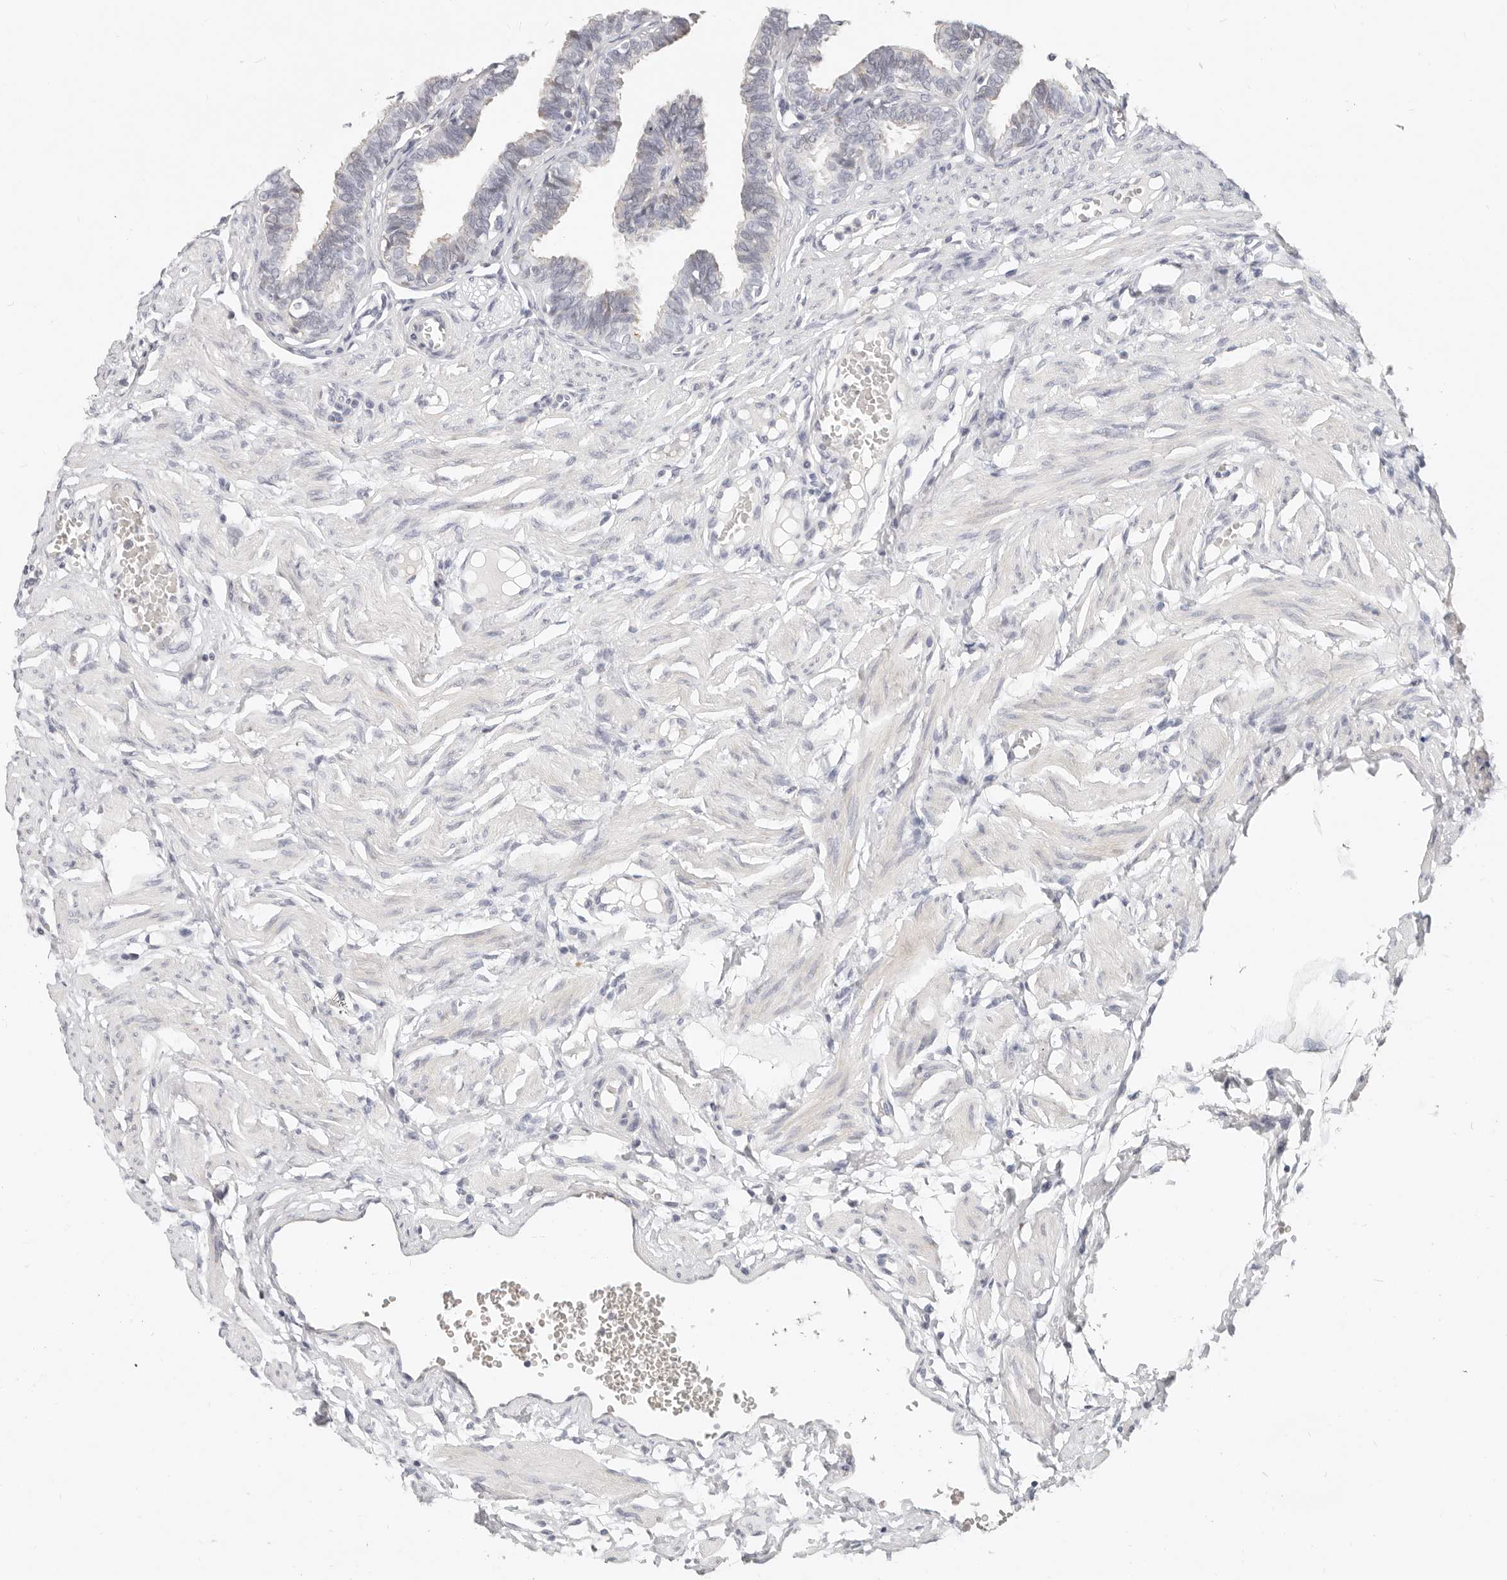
{"staining": {"intensity": "negative", "quantity": "none", "location": "none"}, "tissue": "fallopian tube", "cell_type": "Glandular cells", "image_type": "normal", "snomed": [{"axis": "morphology", "description": "Normal tissue, NOS"}, {"axis": "topography", "description": "Fallopian tube"}, {"axis": "topography", "description": "Ovary"}], "caption": "This is an immunohistochemistry micrograph of benign human fallopian tube. There is no positivity in glandular cells.", "gene": "TMEM63B", "patient": {"sex": "female", "age": 23}}